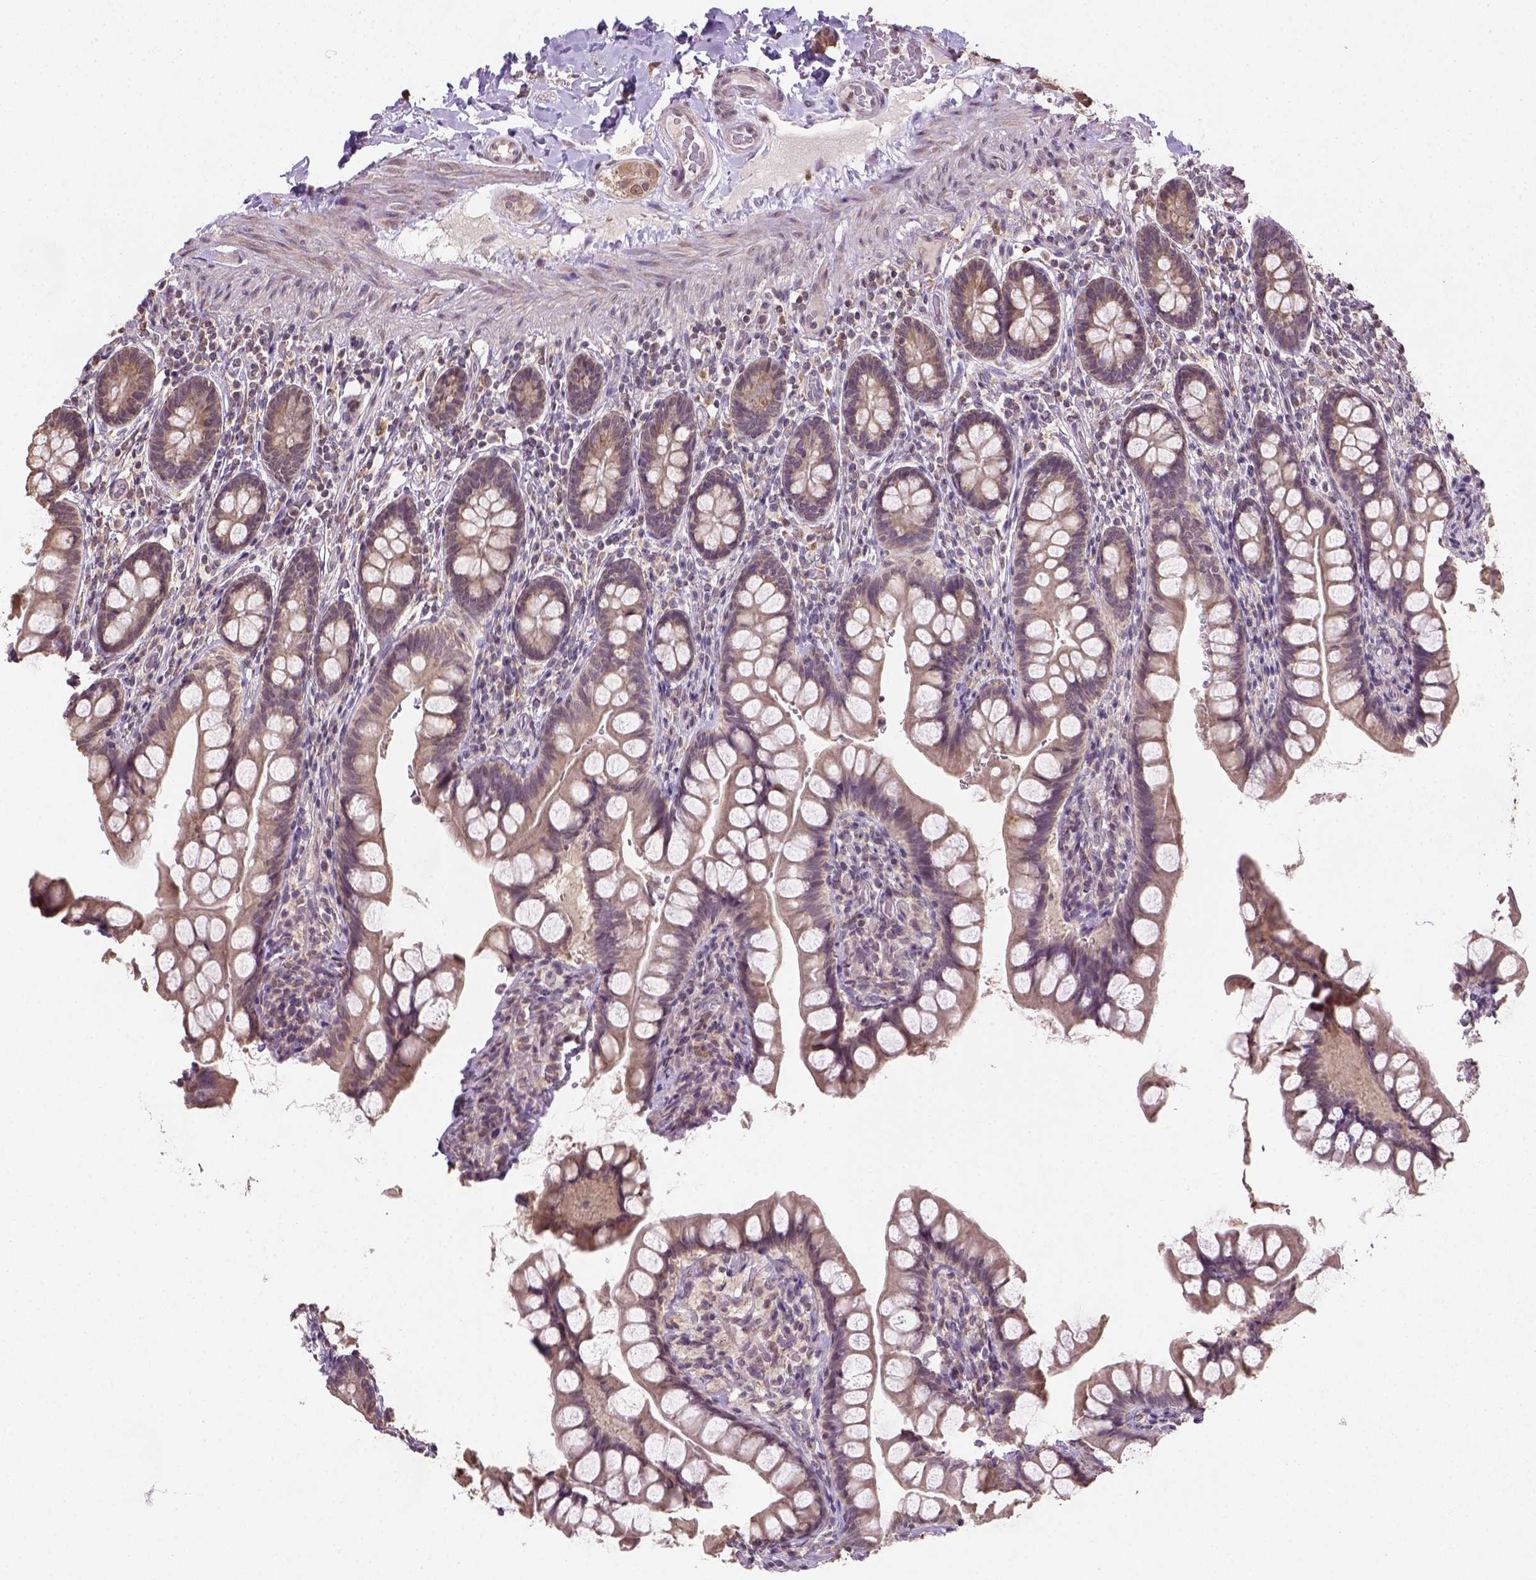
{"staining": {"intensity": "weak", "quantity": ">75%", "location": "cytoplasmic/membranous"}, "tissue": "small intestine", "cell_type": "Glandular cells", "image_type": "normal", "snomed": [{"axis": "morphology", "description": "Normal tissue, NOS"}, {"axis": "topography", "description": "Small intestine"}], "caption": "Small intestine stained with DAB IHC displays low levels of weak cytoplasmic/membranous expression in about >75% of glandular cells. (IHC, brightfield microscopy, high magnification).", "gene": "NUDT10", "patient": {"sex": "male", "age": 70}}